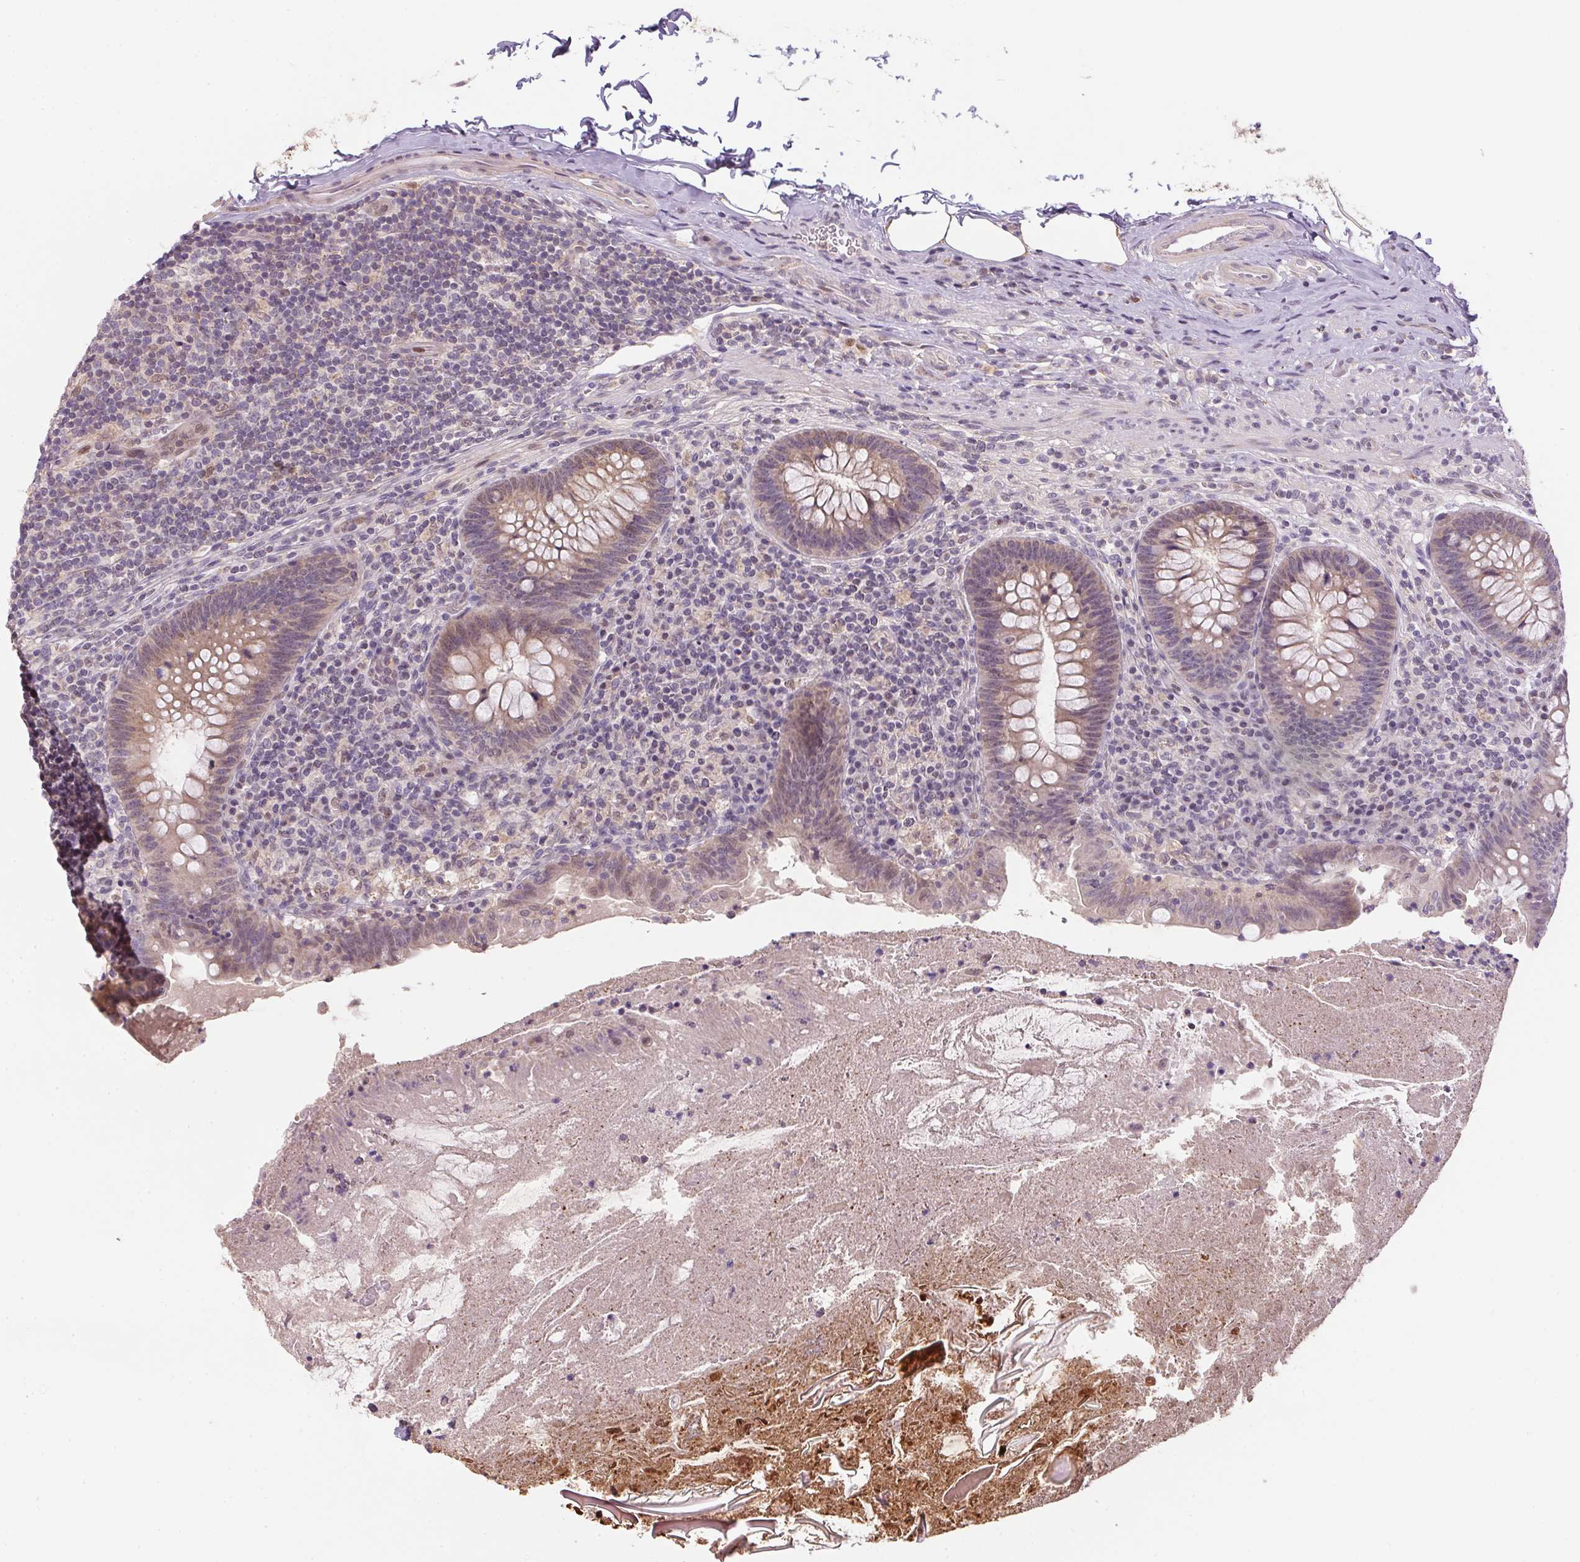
{"staining": {"intensity": "weak", "quantity": "25%-75%", "location": "cytoplasmic/membranous"}, "tissue": "appendix", "cell_type": "Glandular cells", "image_type": "normal", "snomed": [{"axis": "morphology", "description": "Normal tissue, NOS"}, {"axis": "topography", "description": "Appendix"}], "caption": "Protein expression analysis of unremarkable appendix demonstrates weak cytoplasmic/membranous staining in about 25%-75% of glandular cells. (IHC, brightfield microscopy, high magnification).", "gene": "SC5D", "patient": {"sex": "male", "age": 47}}